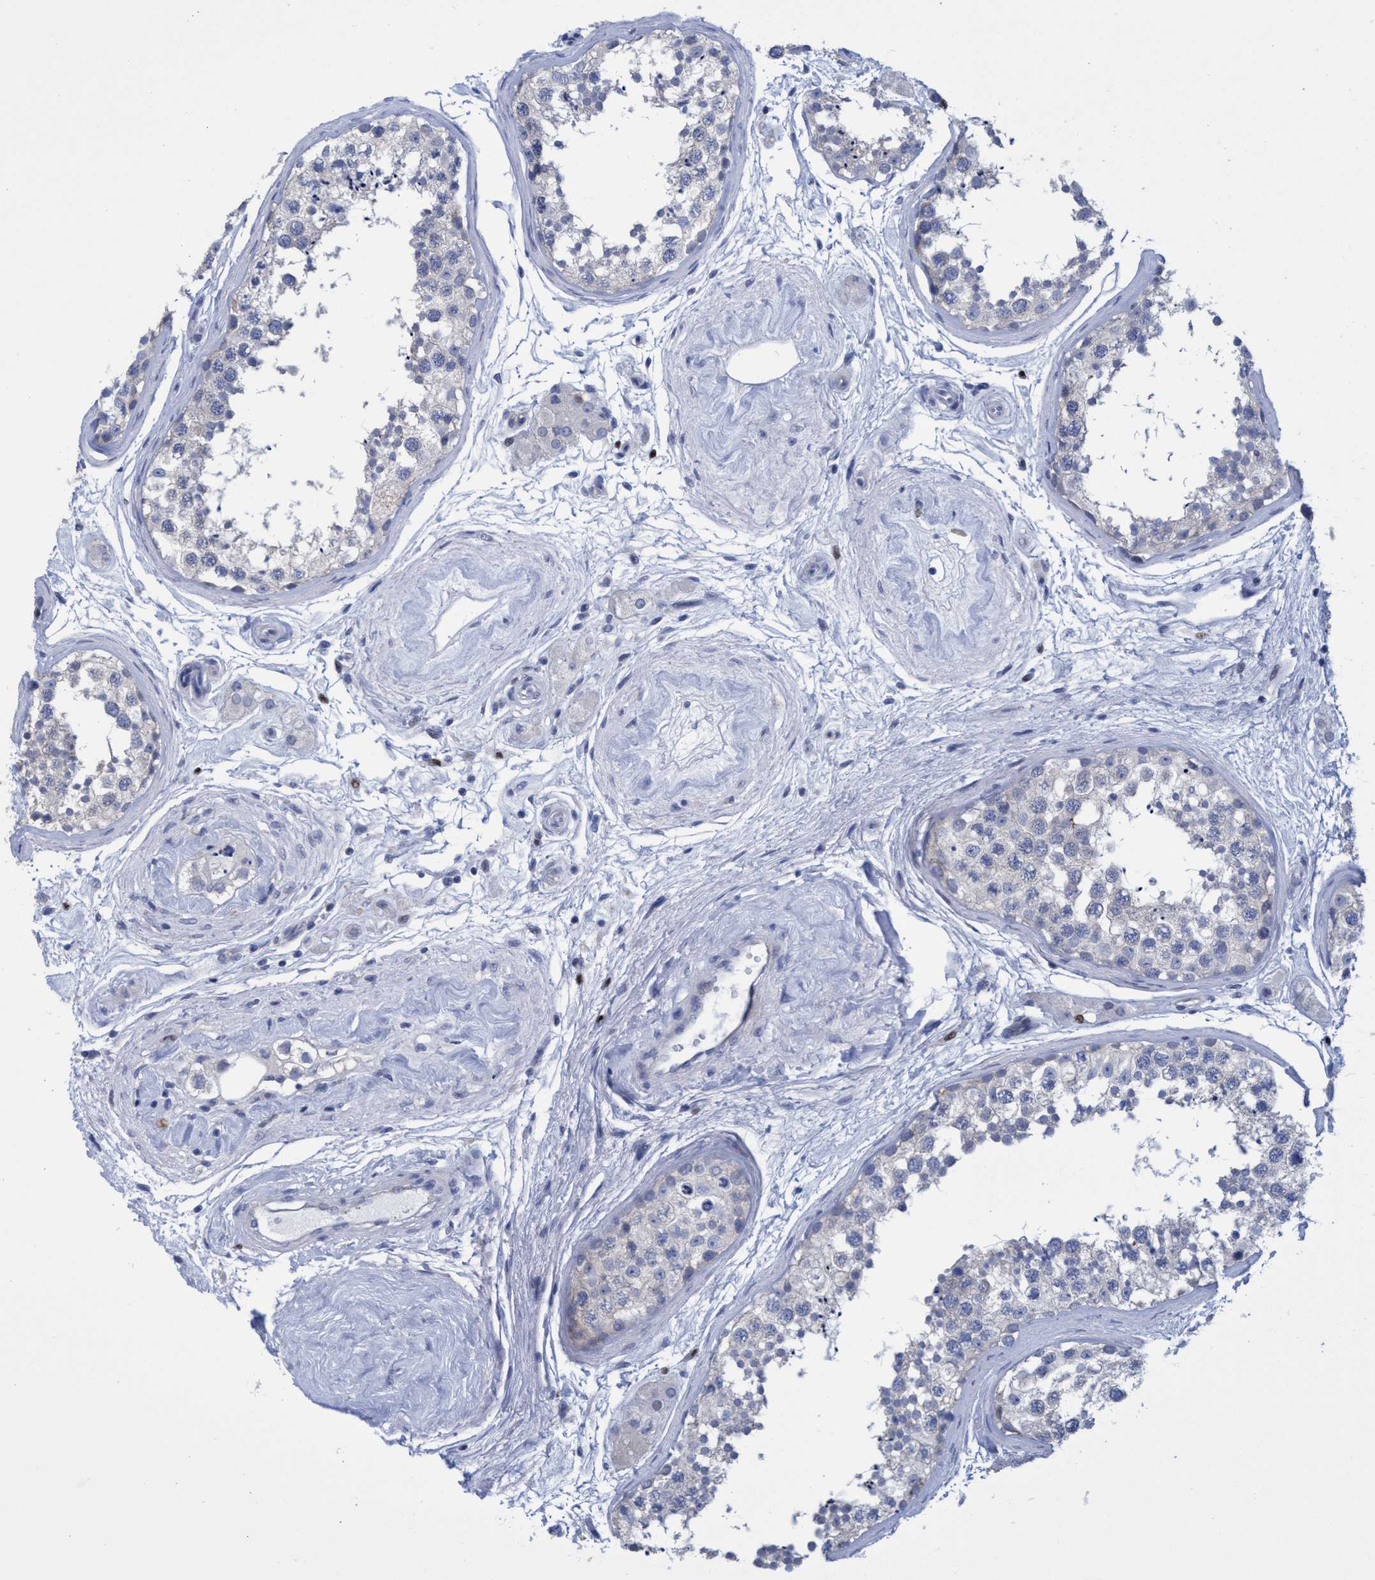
{"staining": {"intensity": "negative", "quantity": "none", "location": "none"}, "tissue": "testis", "cell_type": "Cells in seminiferous ducts", "image_type": "normal", "snomed": [{"axis": "morphology", "description": "Normal tissue, NOS"}, {"axis": "topography", "description": "Testis"}], "caption": "Immunohistochemical staining of unremarkable testis displays no significant staining in cells in seminiferous ducts.", "gene": "R3HCC1", "patient": {"sex": "male", "age": 56}}